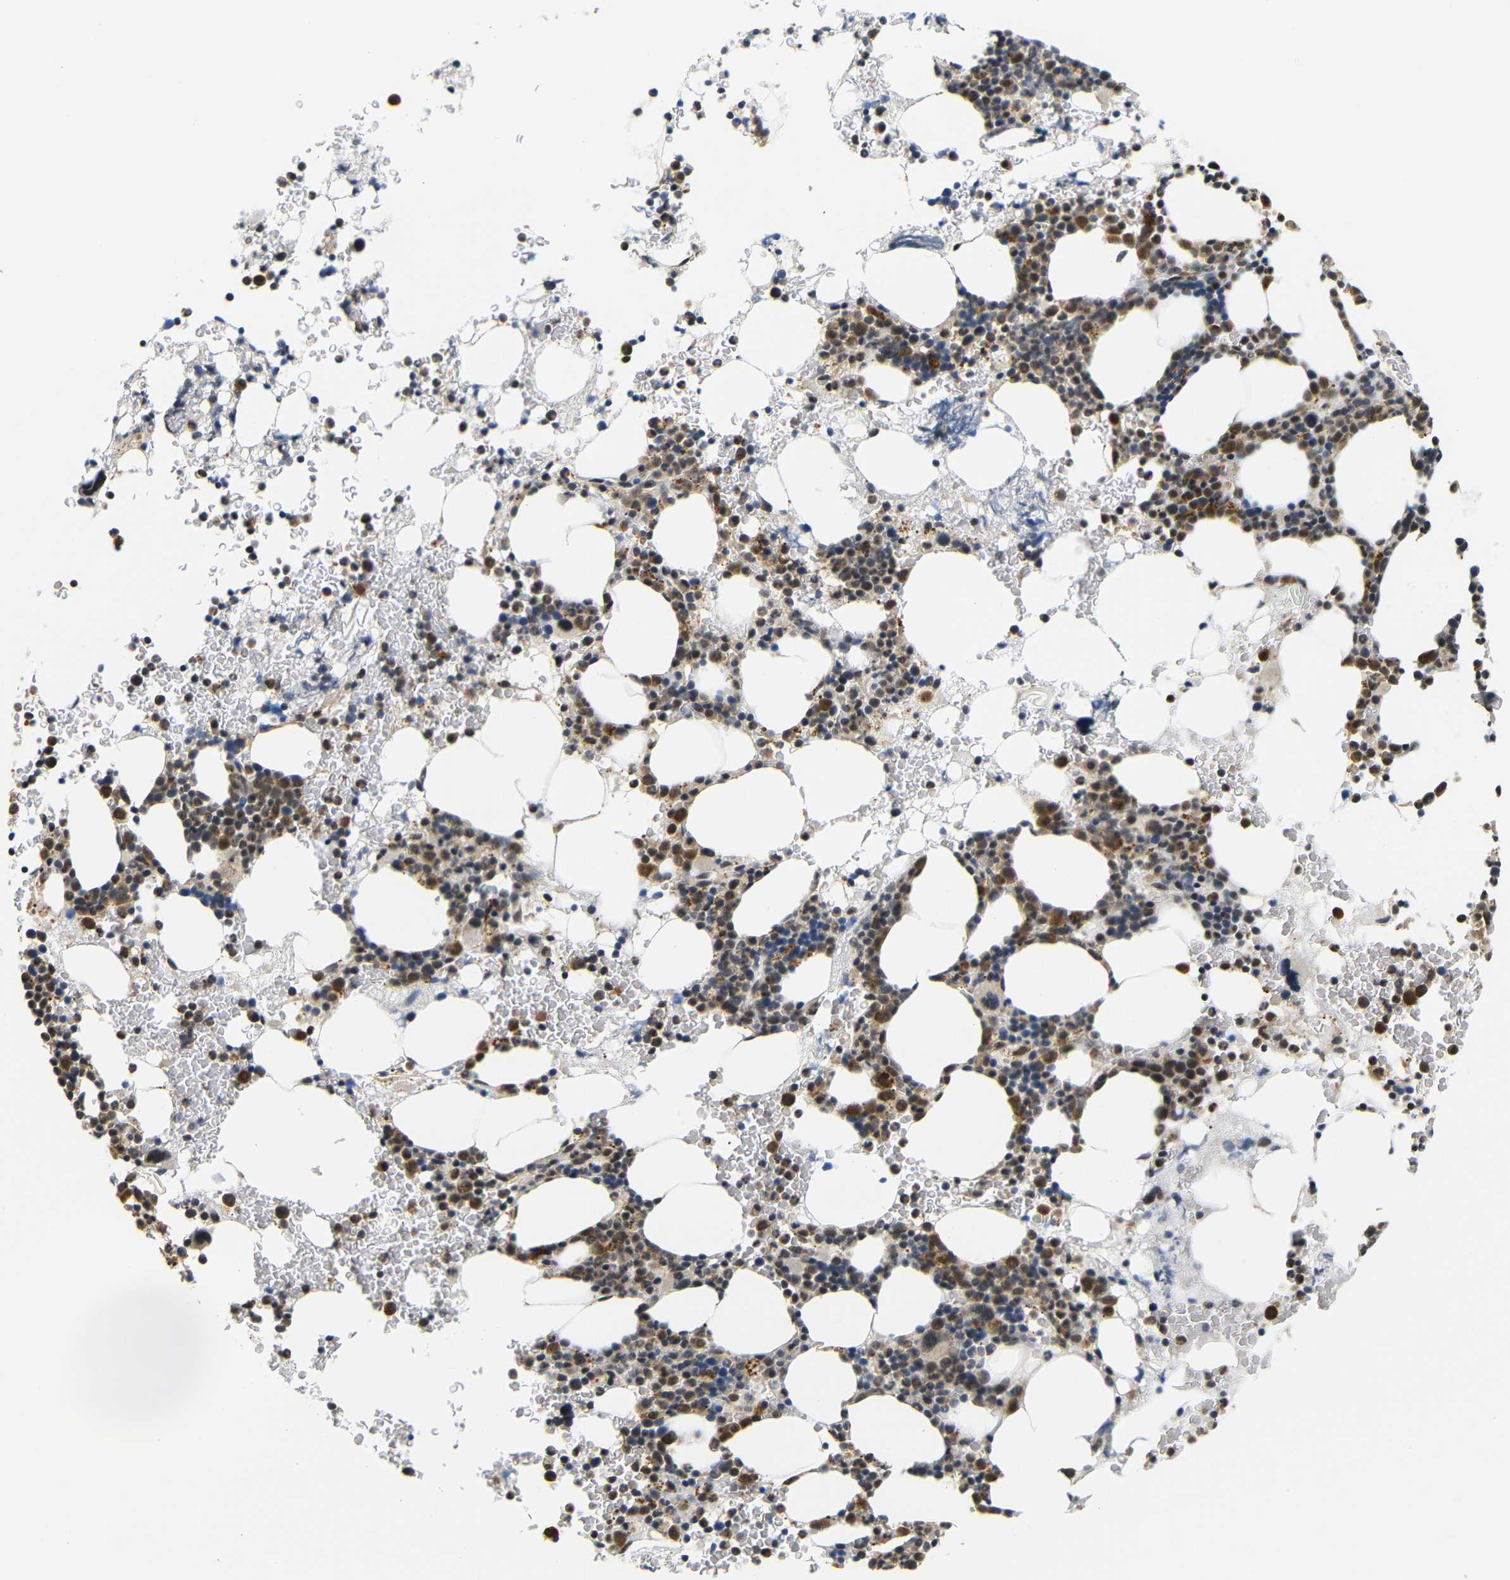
{"staining": {"intensity": "moderate", "quantity": ">75%", "location": "cytoplasmic/membranous,nuclear"}, "tissue": "bone marrow", "cell_type": "Hematopoietic cells", "image_type": "normal", "snomed": [{"axis": "morphology", "description": "Normal tissue, NOS"}, {"axis": "morphology", "description": "Inflammation, NOS"}, {"axis": "topography", "description": "Bone marrow"}], "caption": "Immunohistochemical staining of benign bone marrow displays moderate cytoplasmic/membranous,nuclear protein expression in about >75% of hematopoietic cells.", "gene": "GJA5", "patient": {"sex": "female", "age": 84}}